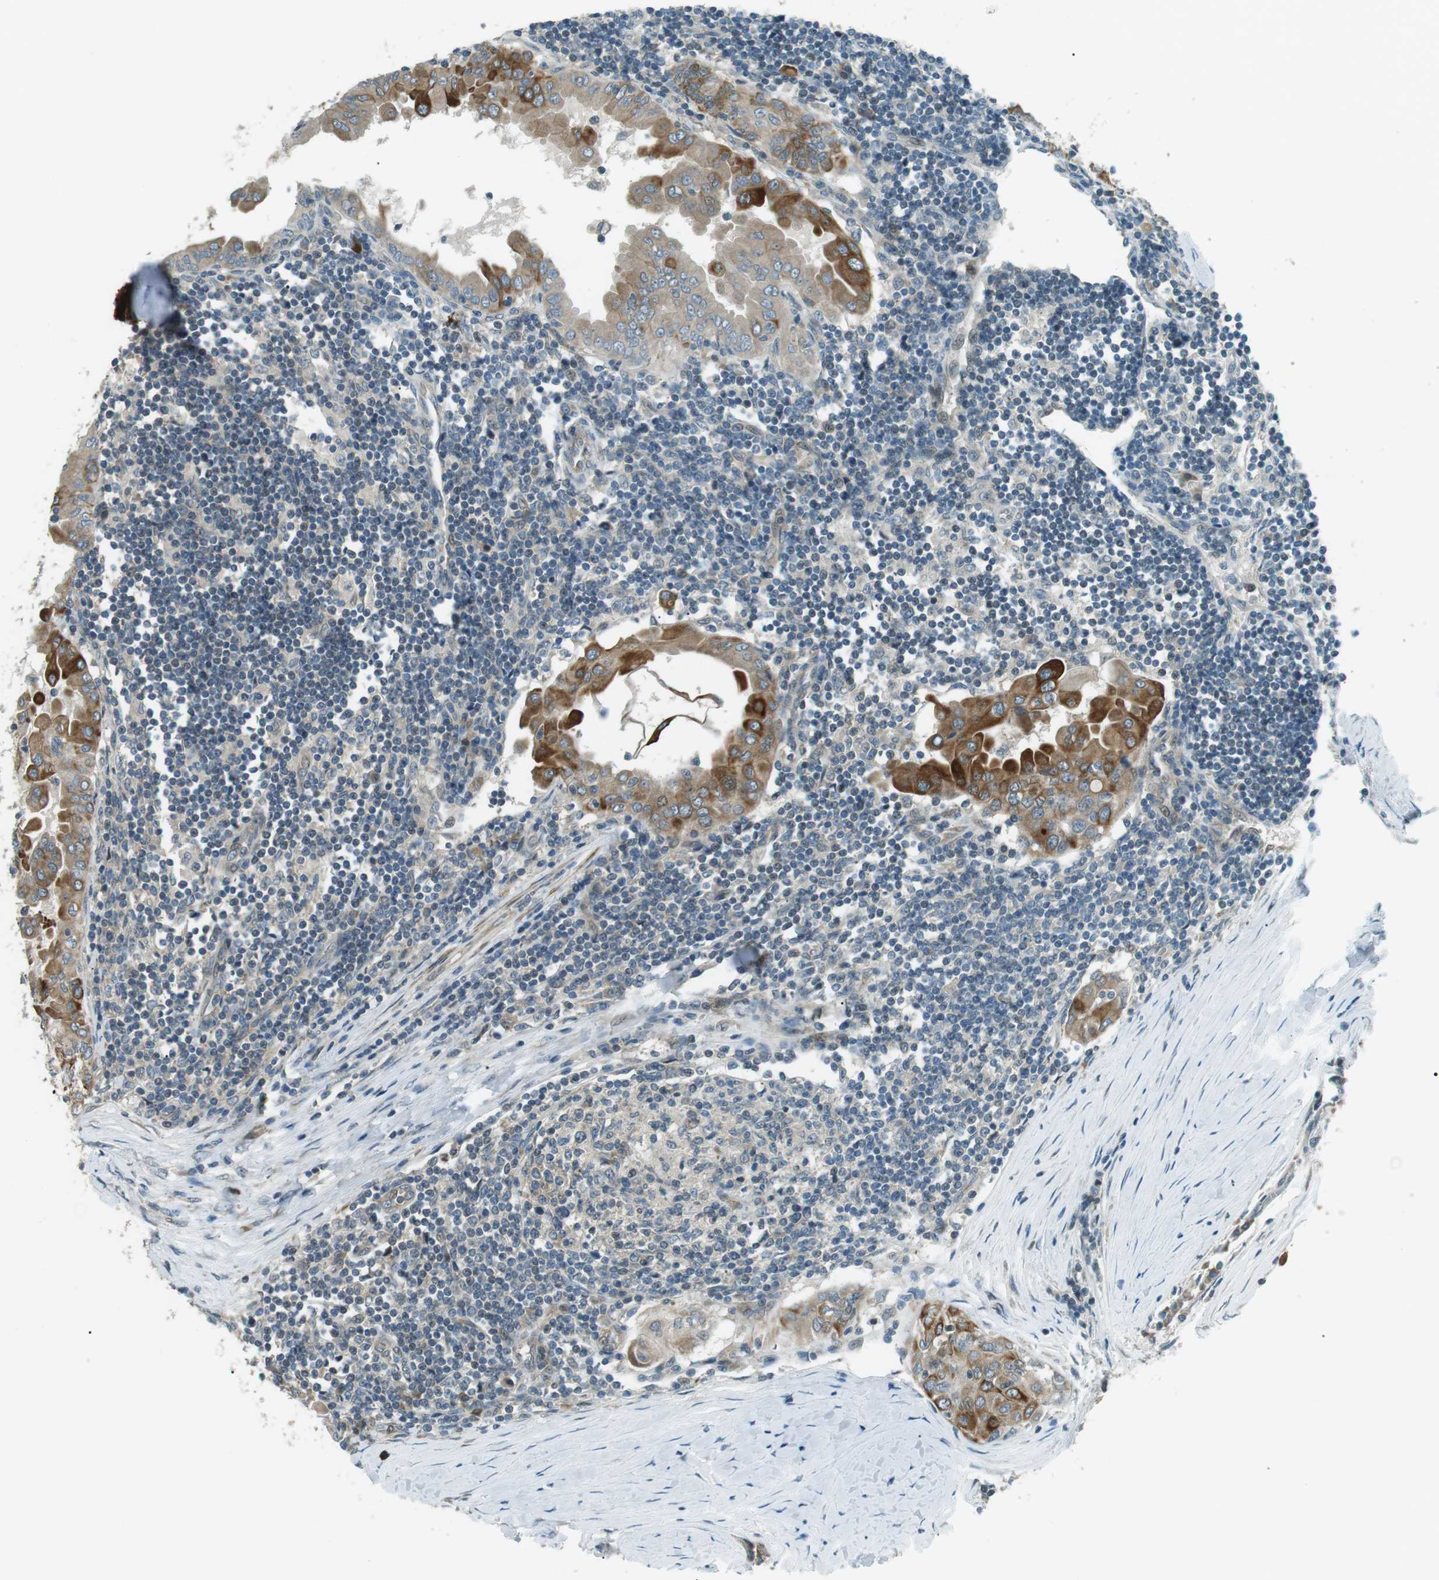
{"staining": {"intensity": "strong", "quantity": ">75%", "location": "cytoplasmic/membranous"}, "tissue": "thyroid cancer", "cell_type": "Tumor cells", "image_type": "cancer", "snomed": [{"axis": "morphology", "description": "Papillary adenocarcinoma, NOS"}, {"axis": "topography", "description": "Thyroid gland"}], "caption": "Tumor cells reveal high levels of strong cytoplasmic/membranous staining in about >75% of cells in human thyroid papillary adenocarcinoma.", "gene": "TMEM74", "patient": {"sex": "male", "age": 33}}